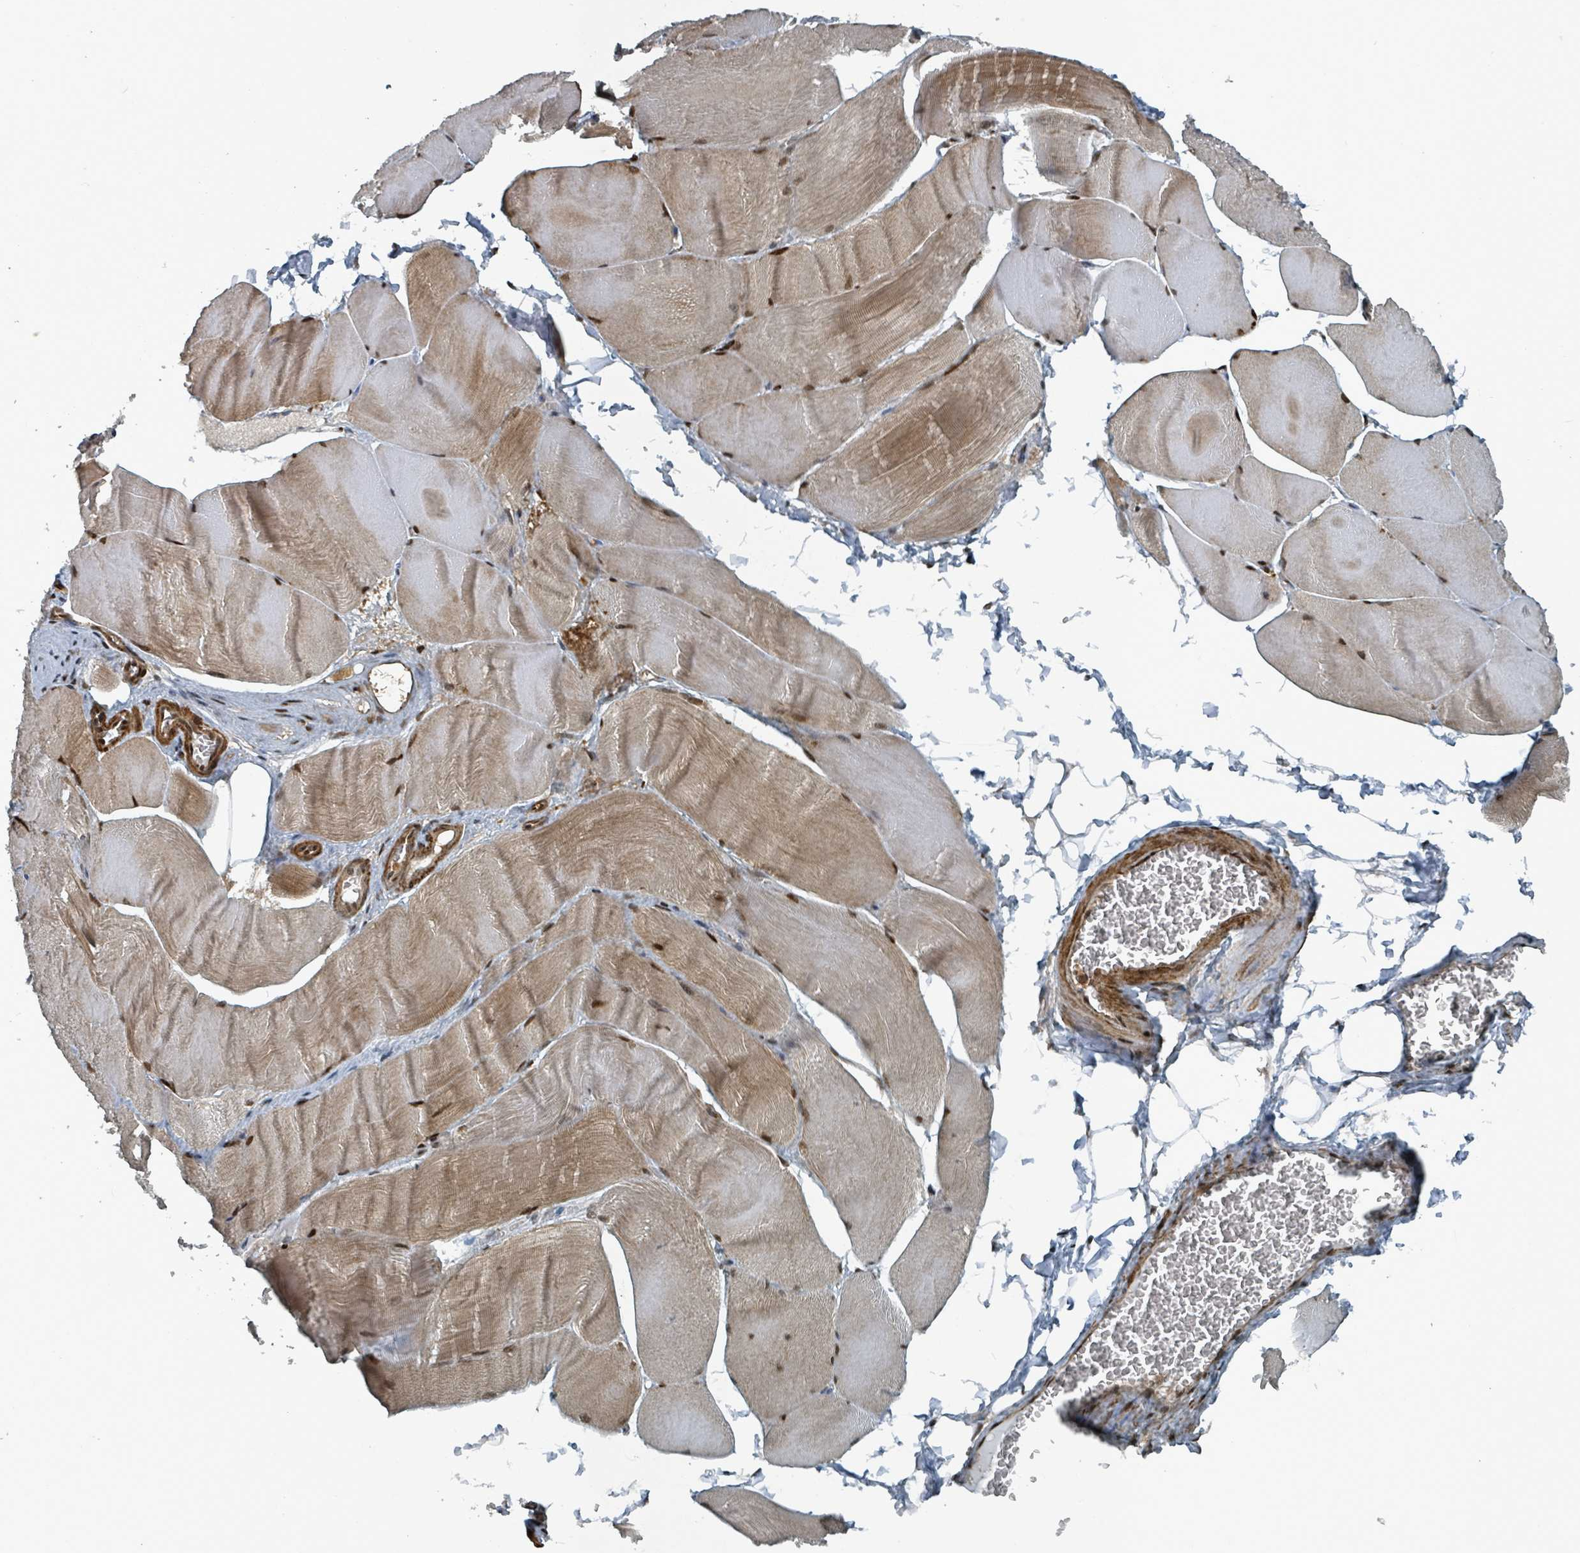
{"staining": {"intensity": "moderate", "quantity": ">75%", "location": "cytoplasmic/membranous,nuclear"}, "tissue": "skeletal muscle", "cell_type": "Myocytes", "image_type": "normal", "snomed": [{"axis": "morphology", "description": "Normal tissue, NOS"}, {"axis": "morphology", "description": "Basal cell carcinoma"}, {"axis": "topography", "description": "Skeletal muscle"}], "caption": "High-power microscopy captured an immunohistochemistry micrograph of benign skeletal muscle, revealing moderate cytoplasmic/membranous,nuclear positivity in about >75% of myocytes. (IHC, brightfield microscopy, high magnification).", "gene": "RHPN2", "patient": {"sex": "female", "age": 64}}